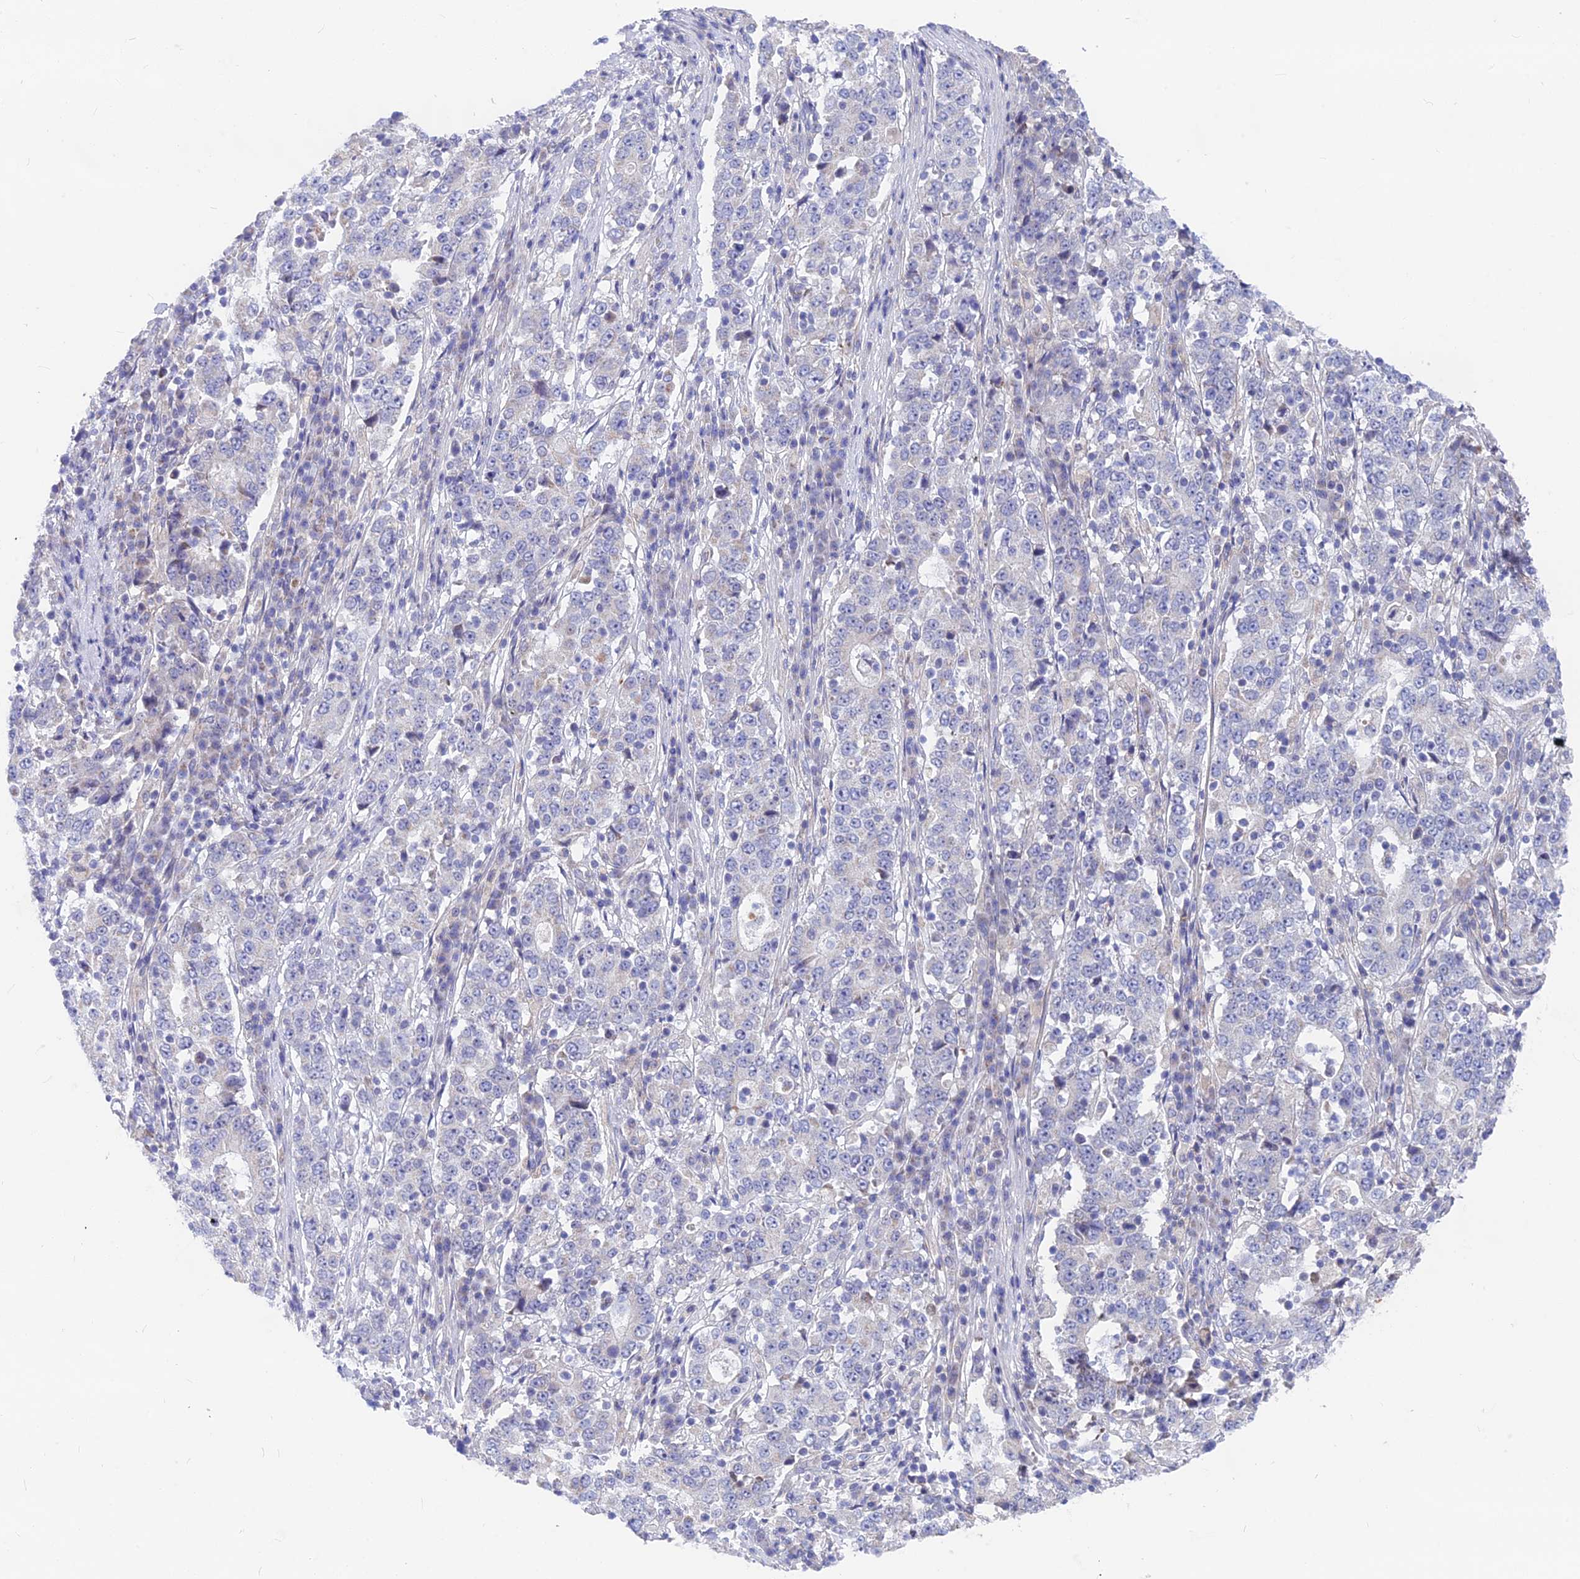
{"staining": {"intensity": "negative", "quantity": "none", "location": "none"}, "tissue": "stomach cancer", "cell_type": "Tumor cells", "image_type": "cancer", "snomed": [{"axis": "morphology", "description": "Adenocarcinoma, NOS"}, {"axis": "topography", "description": "Stomach"}], "caption": "Tumor cells are negative for brown protein staining in adenocarcinoma (stomach).", "gene": "PLAC9", "patient": {"sex": "male", "age": 59}}